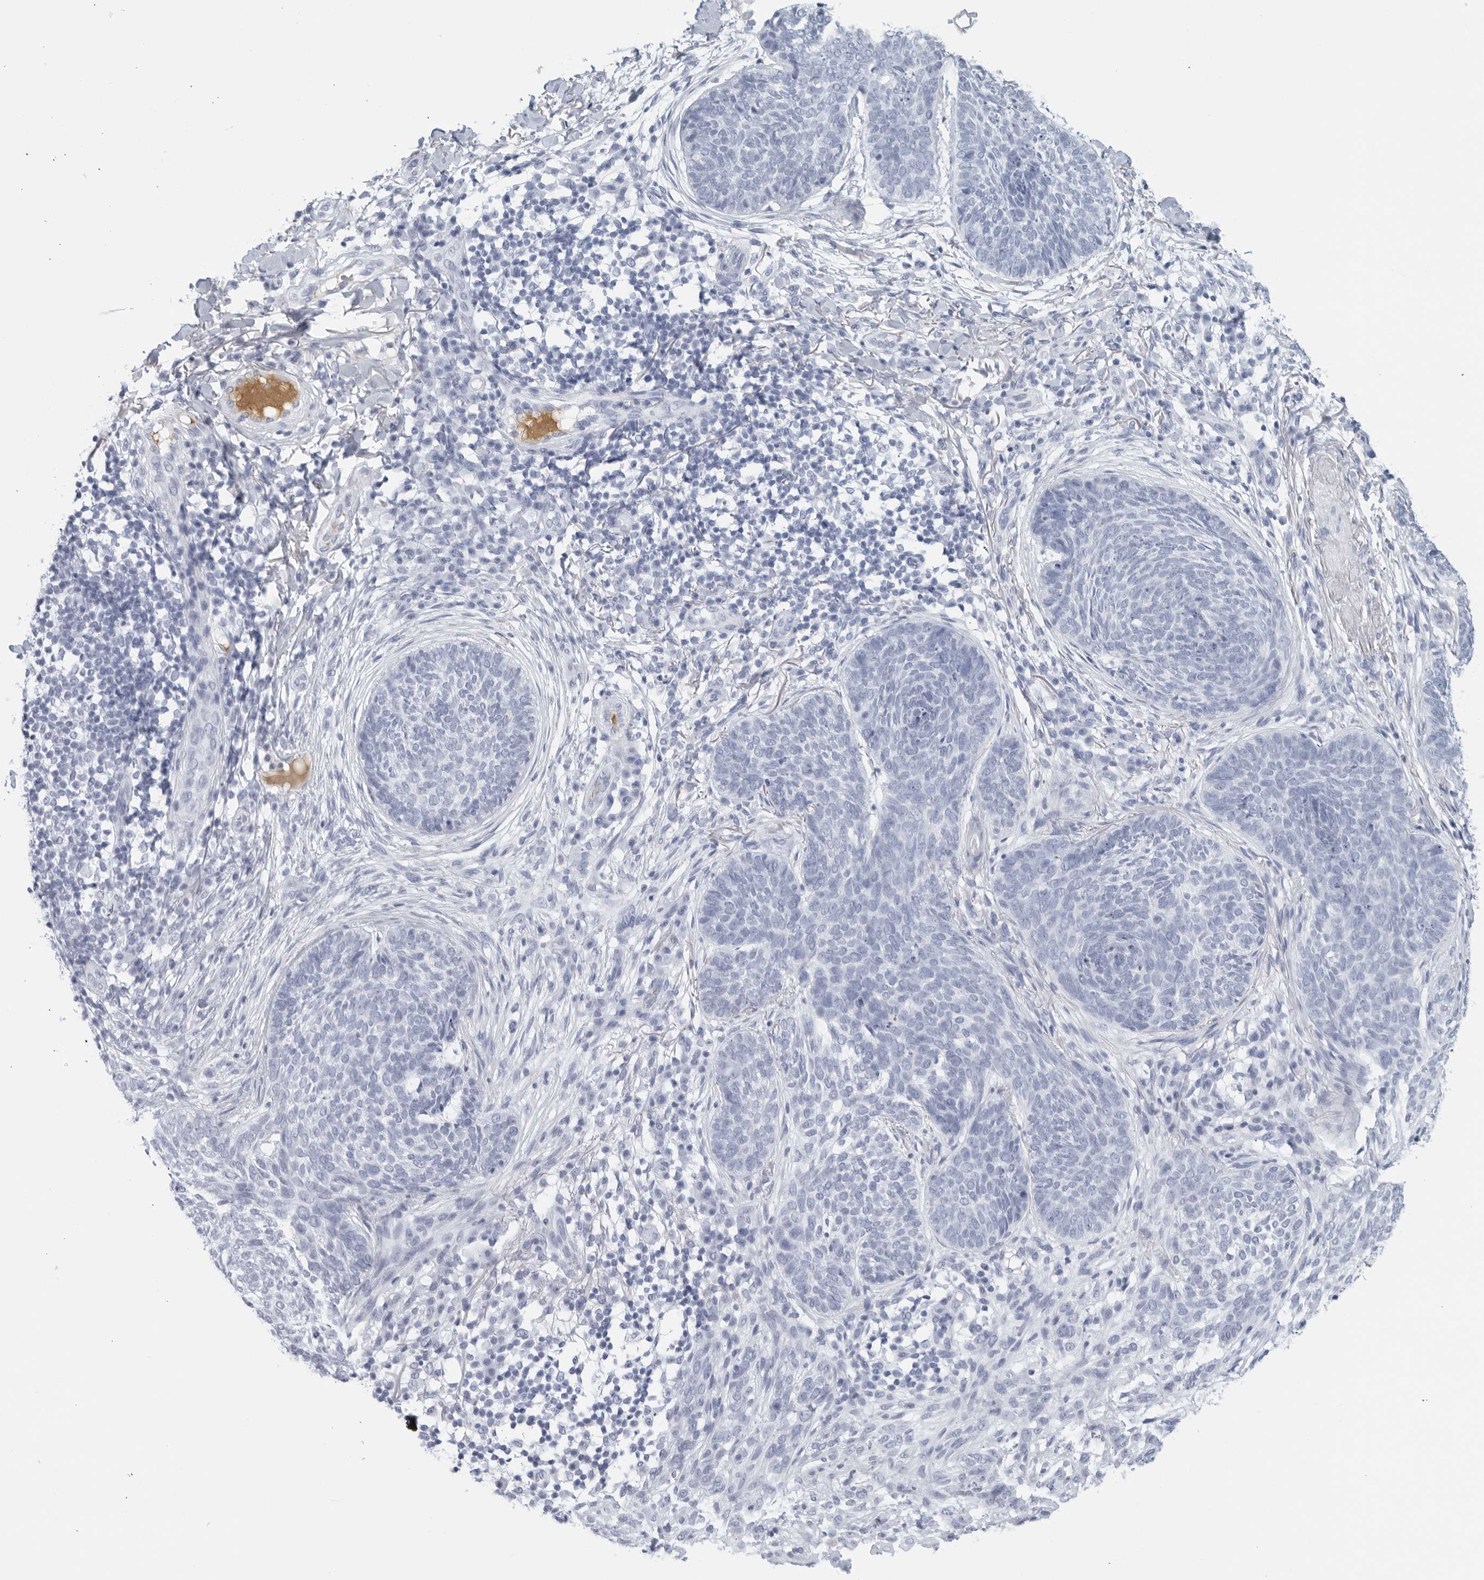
{"staining": {"intensity": "negative", "quantity": "none", "location": "none"}, "tissue": "skin cancer", "cell_type": "Tumor cells", "image_type": "cancer", "snomed": [{"axis": "morphology", "description": "Basal cell carcinoma"}, {"axis": "topography", "description": "Skin"}], "caption": "Immunohistochemistry (IHC) of skin cancer exhibits no positivity in tumor cells.", "gene": "FGG", "patient": {"sex": "female", "age": 64}}